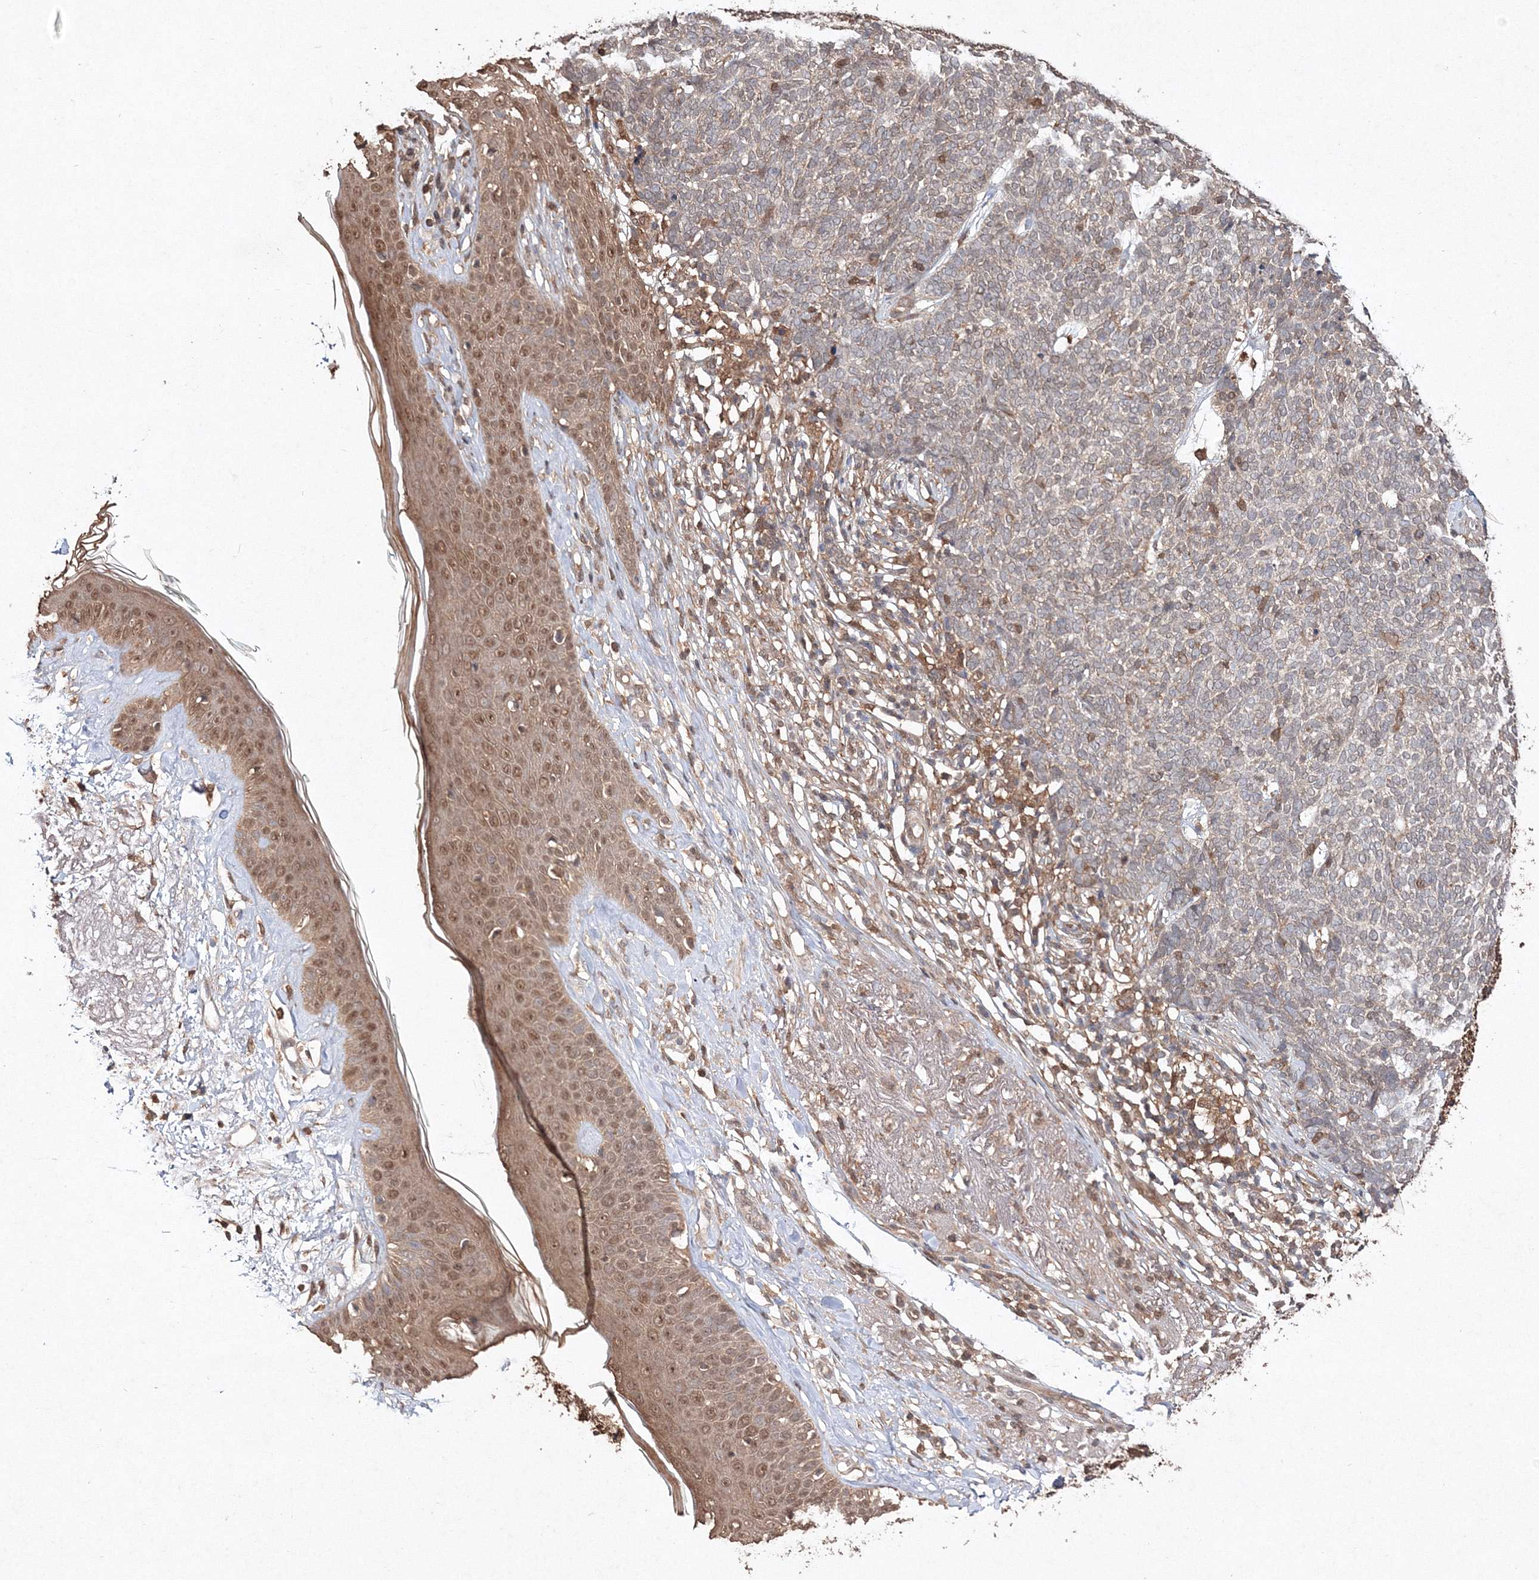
{"staining": {"intensity": "weak", "quantity": "<25%", "location": "cytoplasmic/membranous"}, "tissue": "skin cancer", "cell_type": "Tumor cells", "image_type": "cancer", "snomed": [{"axis": "morphology", "description": "Basal cell carcinoma"}, {"axis": "topography", "description": "Skin"}], "caption": "An image of basal cell carcinoma (skin) stained for a protein demonstrates no brown staining in tumor cells.", "gene": "S100A11", "patient": {"sex": "female", "age": 84}}